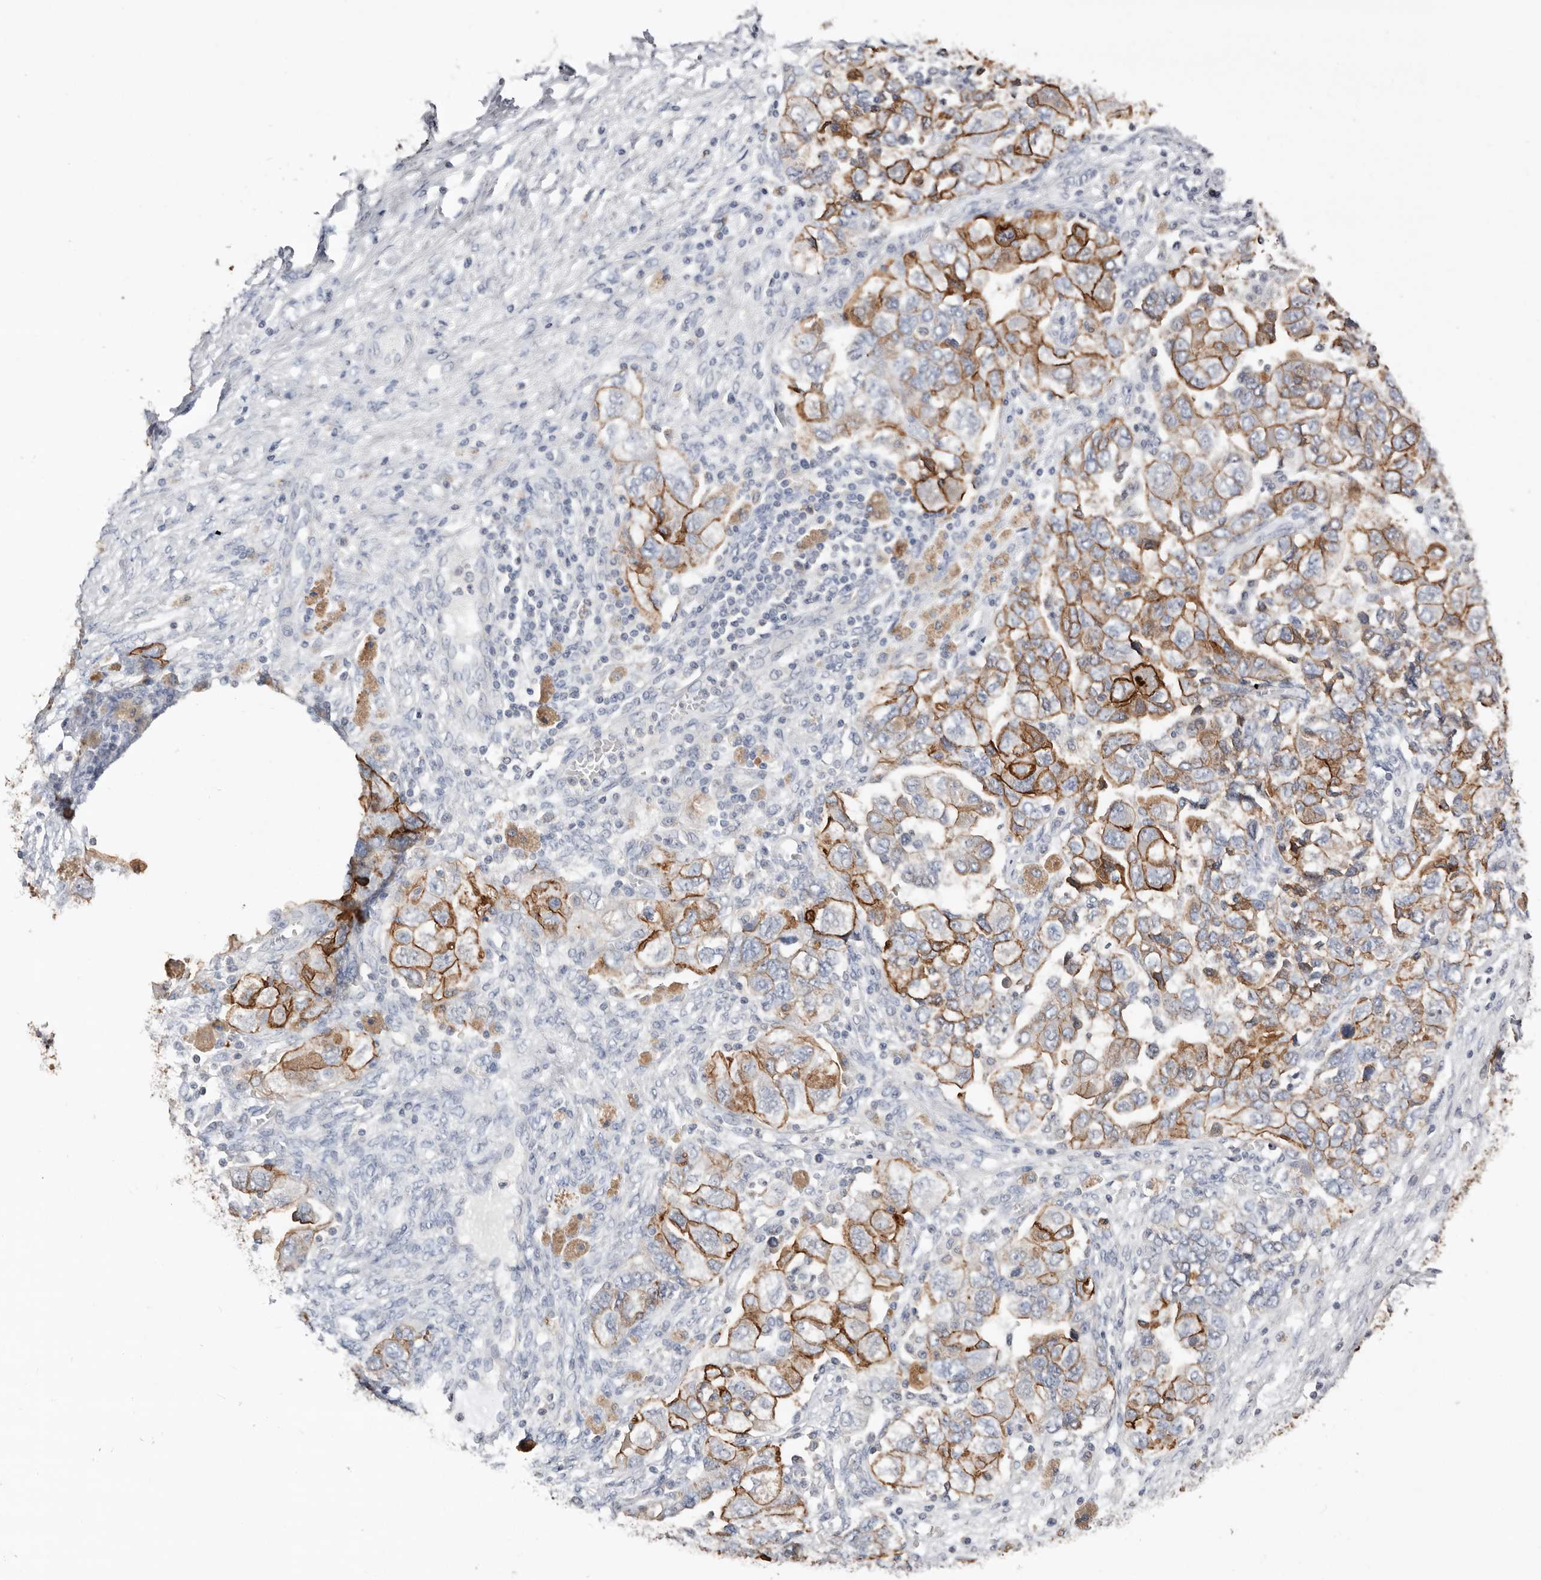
{"staining": {"intensity": "strong", "quantity": ">75%", "location": "cytoplasmic/membranous"}, "tissue": "ovarian cancer", "cell_type": "Tumor cells", "image_type": "cancer", "snomed": [{"axis": "morphology", "description": "Carcinoma, NOS"}, {"axis": "morphology", "description": "Cystadenocarcinoma, serous, NOS"}, {"axis": "topography", "description": "Ovary"}], "caption": "Immunohistochemical staining of ovarian cancer shows strong cytoplasmic/membranous protein expression in approximately >75% of tumor cells.", "gene": "S100A14", "patient": {"sex": "female", "age": 69}}